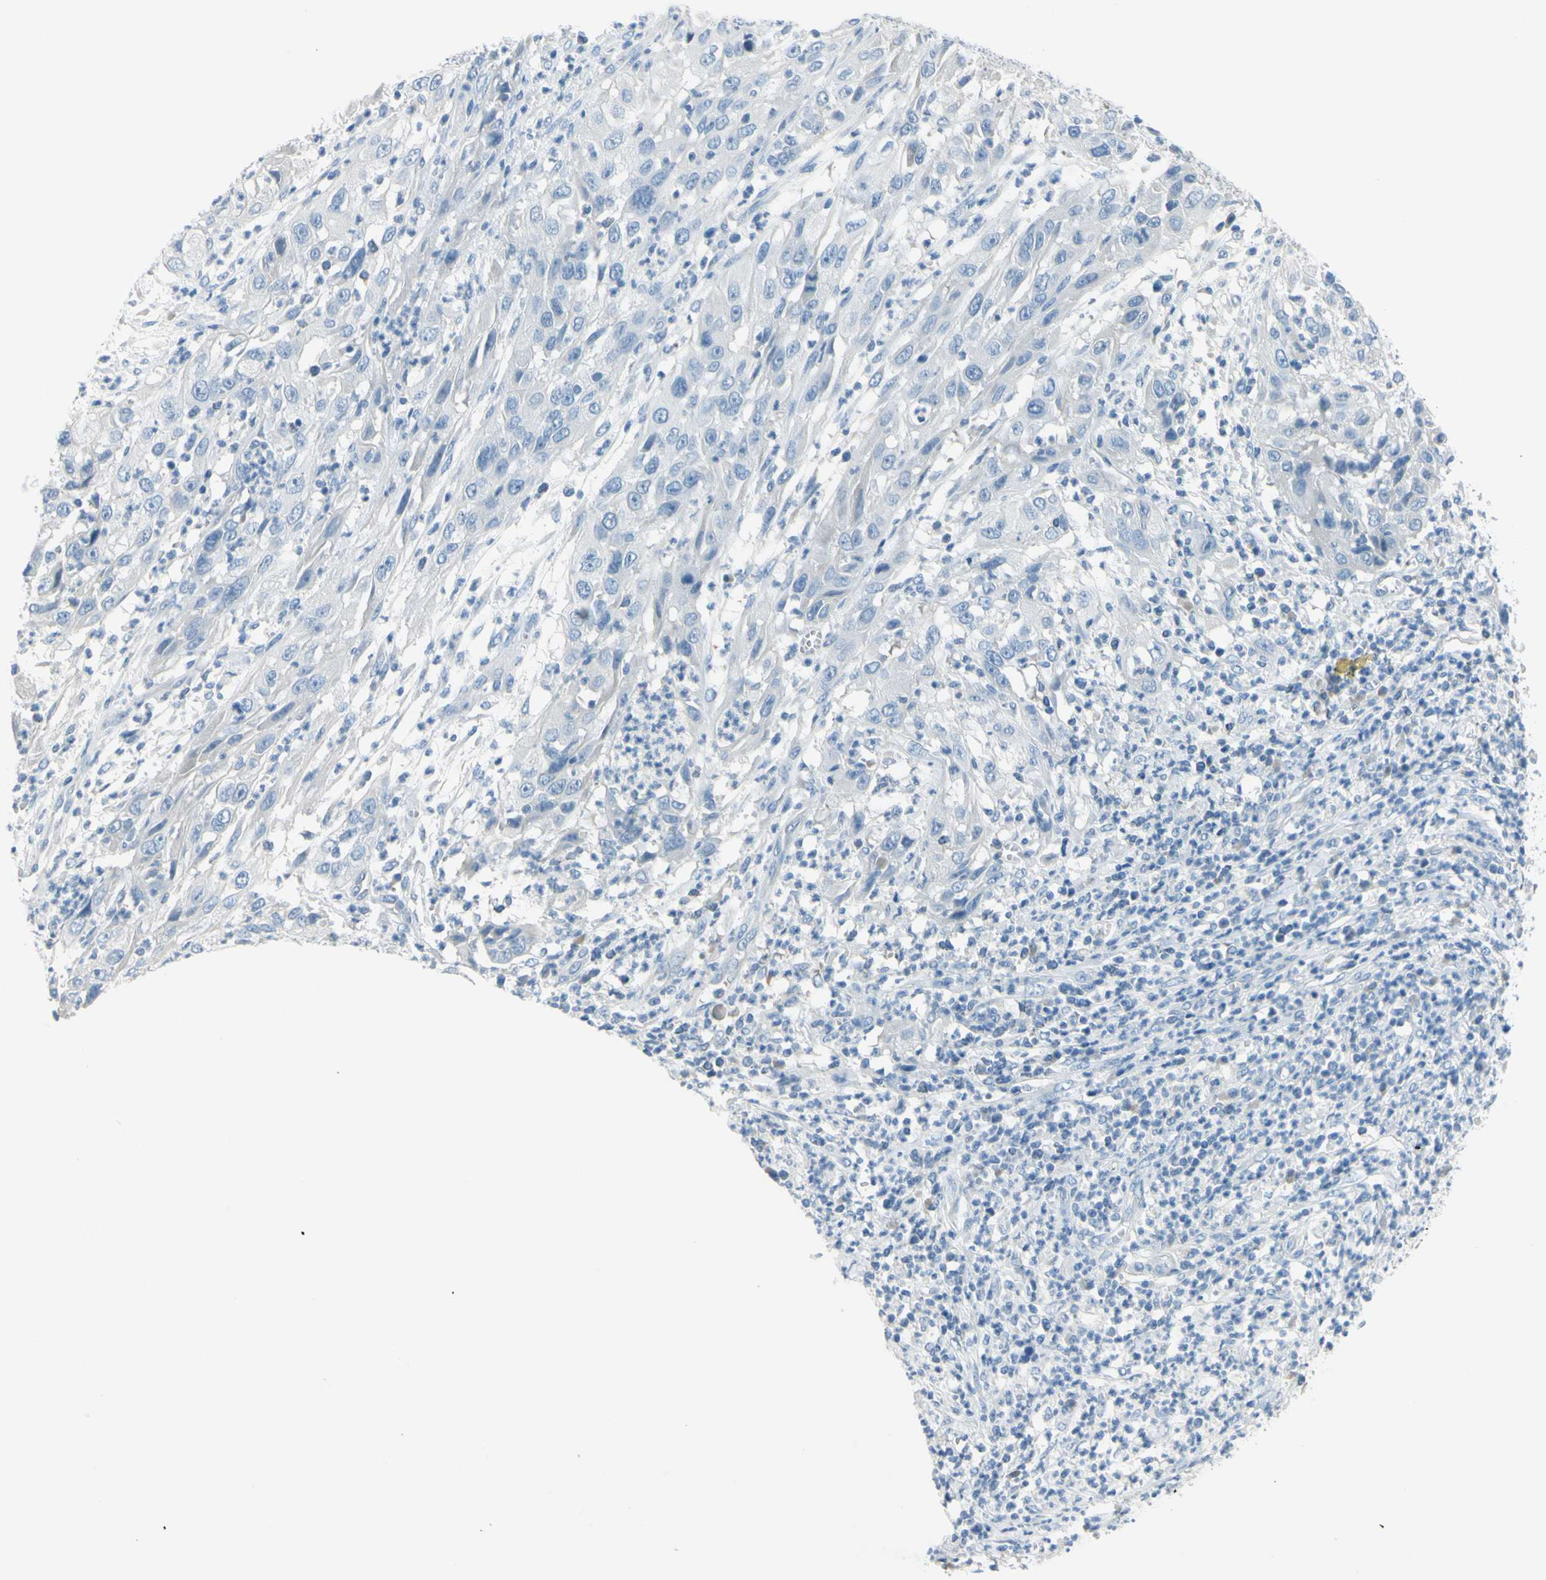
{"staining": {"intensity": "negative", "quantity": "none", "location": "none"}, "tissue": "cervical cancer", "cell_type": "Tumor cells", "image_type": "cancer", "snomed": [{"axis": "morphology", "description": "Squamous cell carcinoma, NOS"}, {"axis": "topography", "description": "Cervix"}], "caption": "This is an immunohistochemistry (IHC) histopathology image of cervical cancer (squamous cell carcinoma). There is no staining in tumor cells.", "gene": "DCT", "patient": {"sex": "female", "age": 32}}